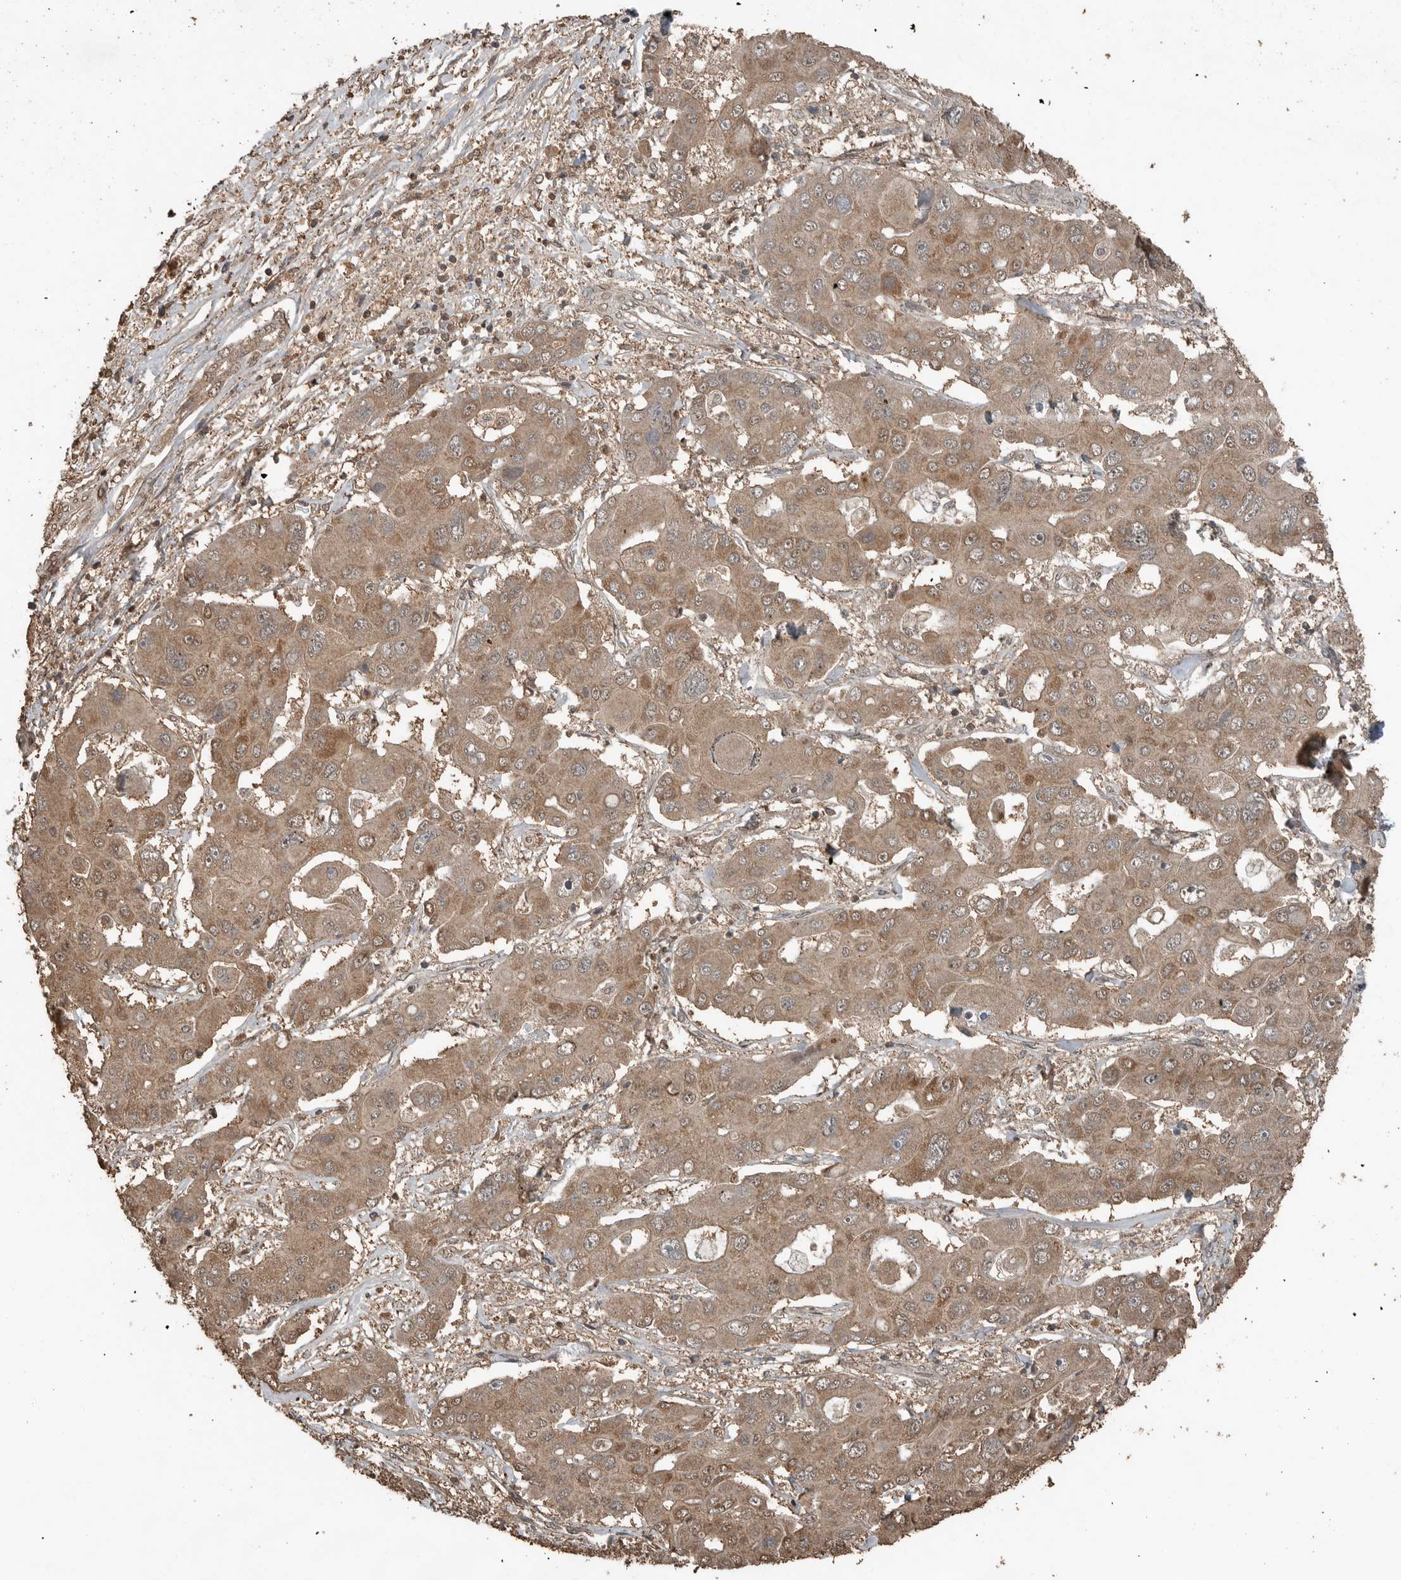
{"staining": {"intensity": "moderate", "quantity": ">75%", "location": "cytoplasmic/membranous,nuclear"}, "tissue": "liver cancer", "cell_type": "Tumor cells", "image_type": "cancer", "snomed": [{"axis": "morphology", "description": "Cholangiocarcinoma"}, {"axis": "topography", "description": "Liver"}], "caption": "Liver cancer (cholangiocarcinoma) tissue displays moderate cytoplasmic/membranous and nuclear positivity in about >75% of tumor cells Ihc stains the protein in brown and the nuclei are stained blue.", "gene": "BLZF1", "patient": {"sex": "male", "age": 67}}